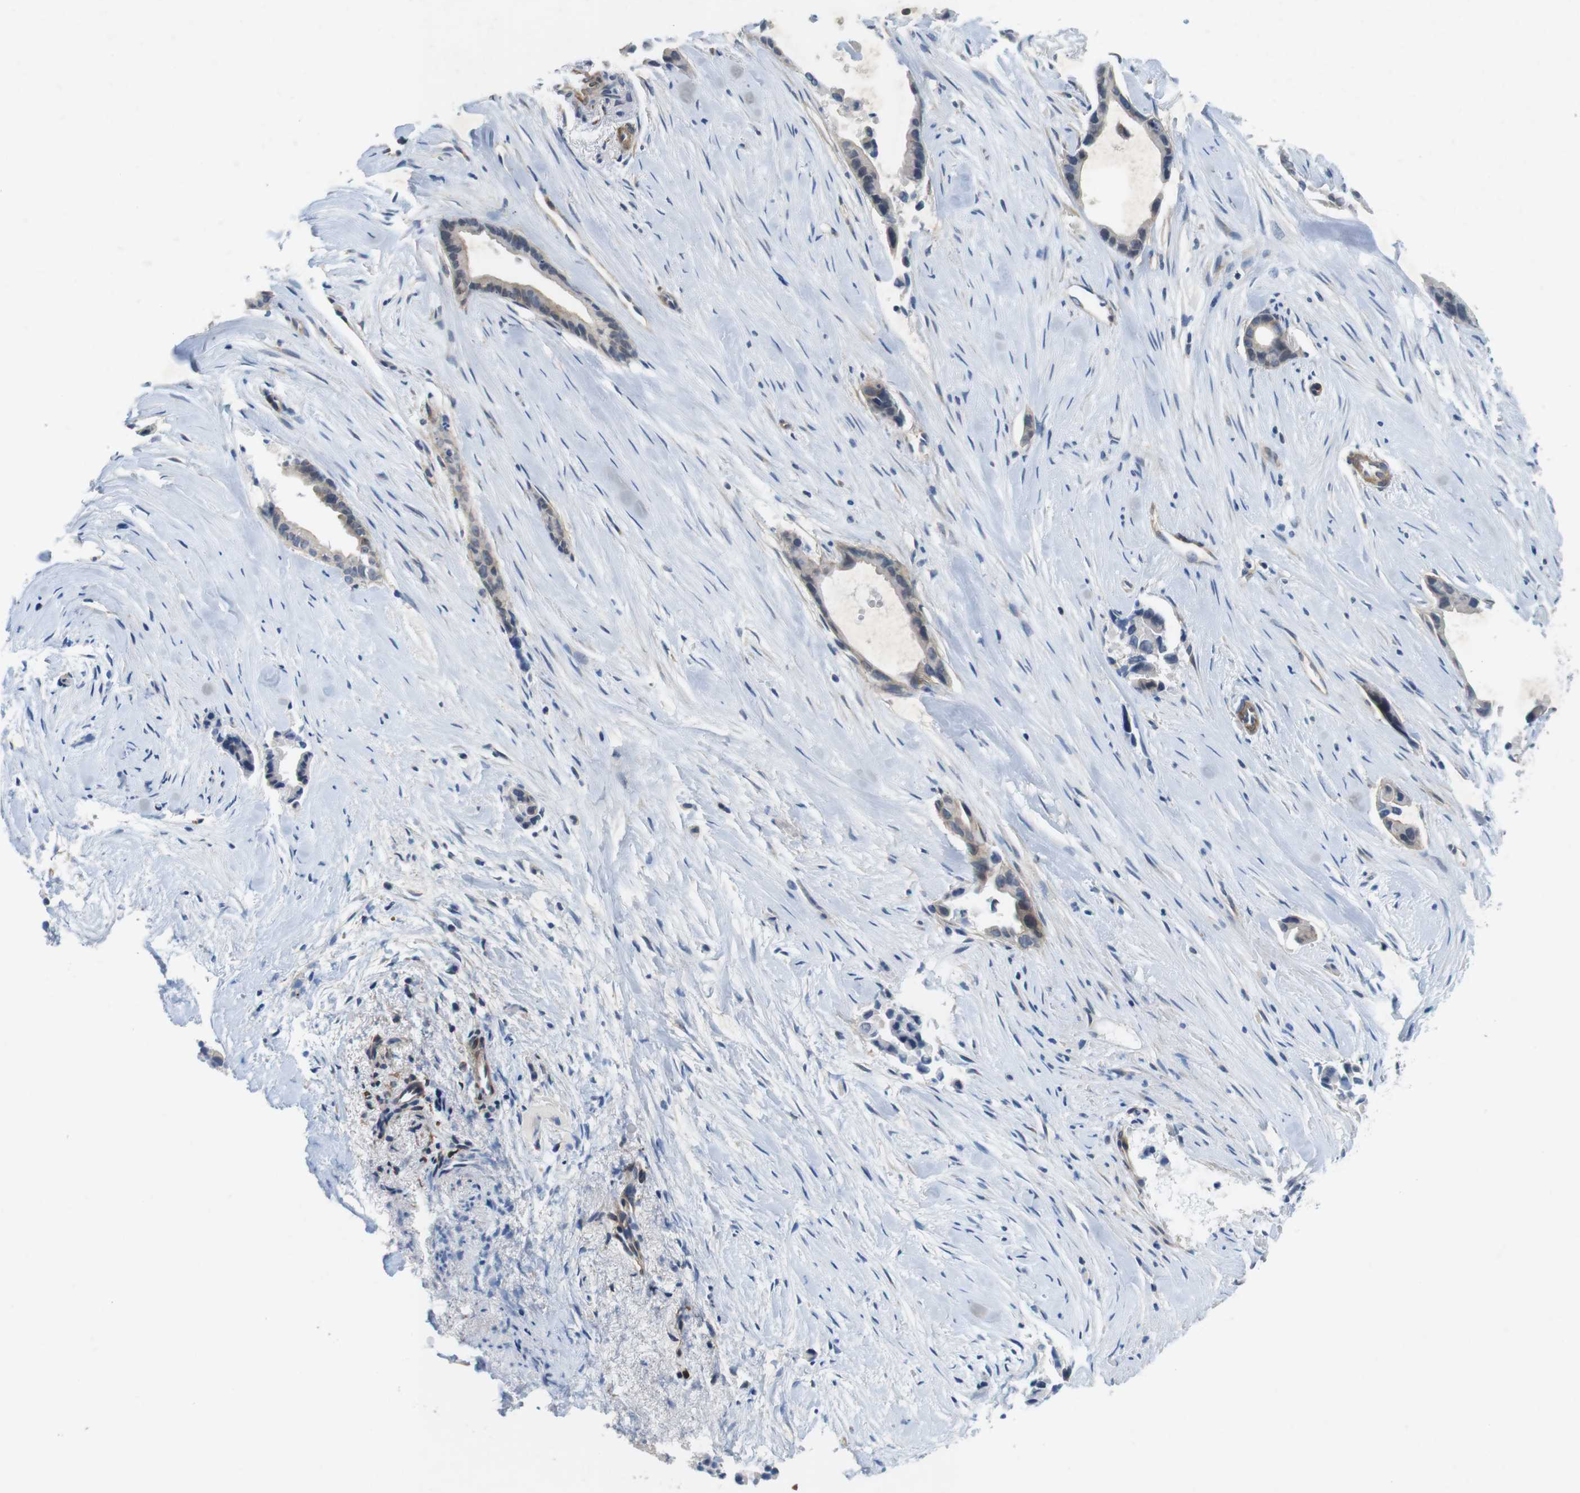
{"staining": {"intensity": "negative", "quantity": "none", "location": "none"}, "tissue": "liver cancer", "cell_type": "Tumor cells", "image_type": "cancer", "snomed": [{"axis": "morphology", "description": "Cholangiocarcinoma"}, {"axis": "topography", "description": "Liver"}], "caption": "IHC micrograph of liver cholangiocarcinoma stained for a protein (brown), which exhibits no positivity in tumor cells.", "gene": "DCLK1", "patient": {"sex": "female", "age": 55}}